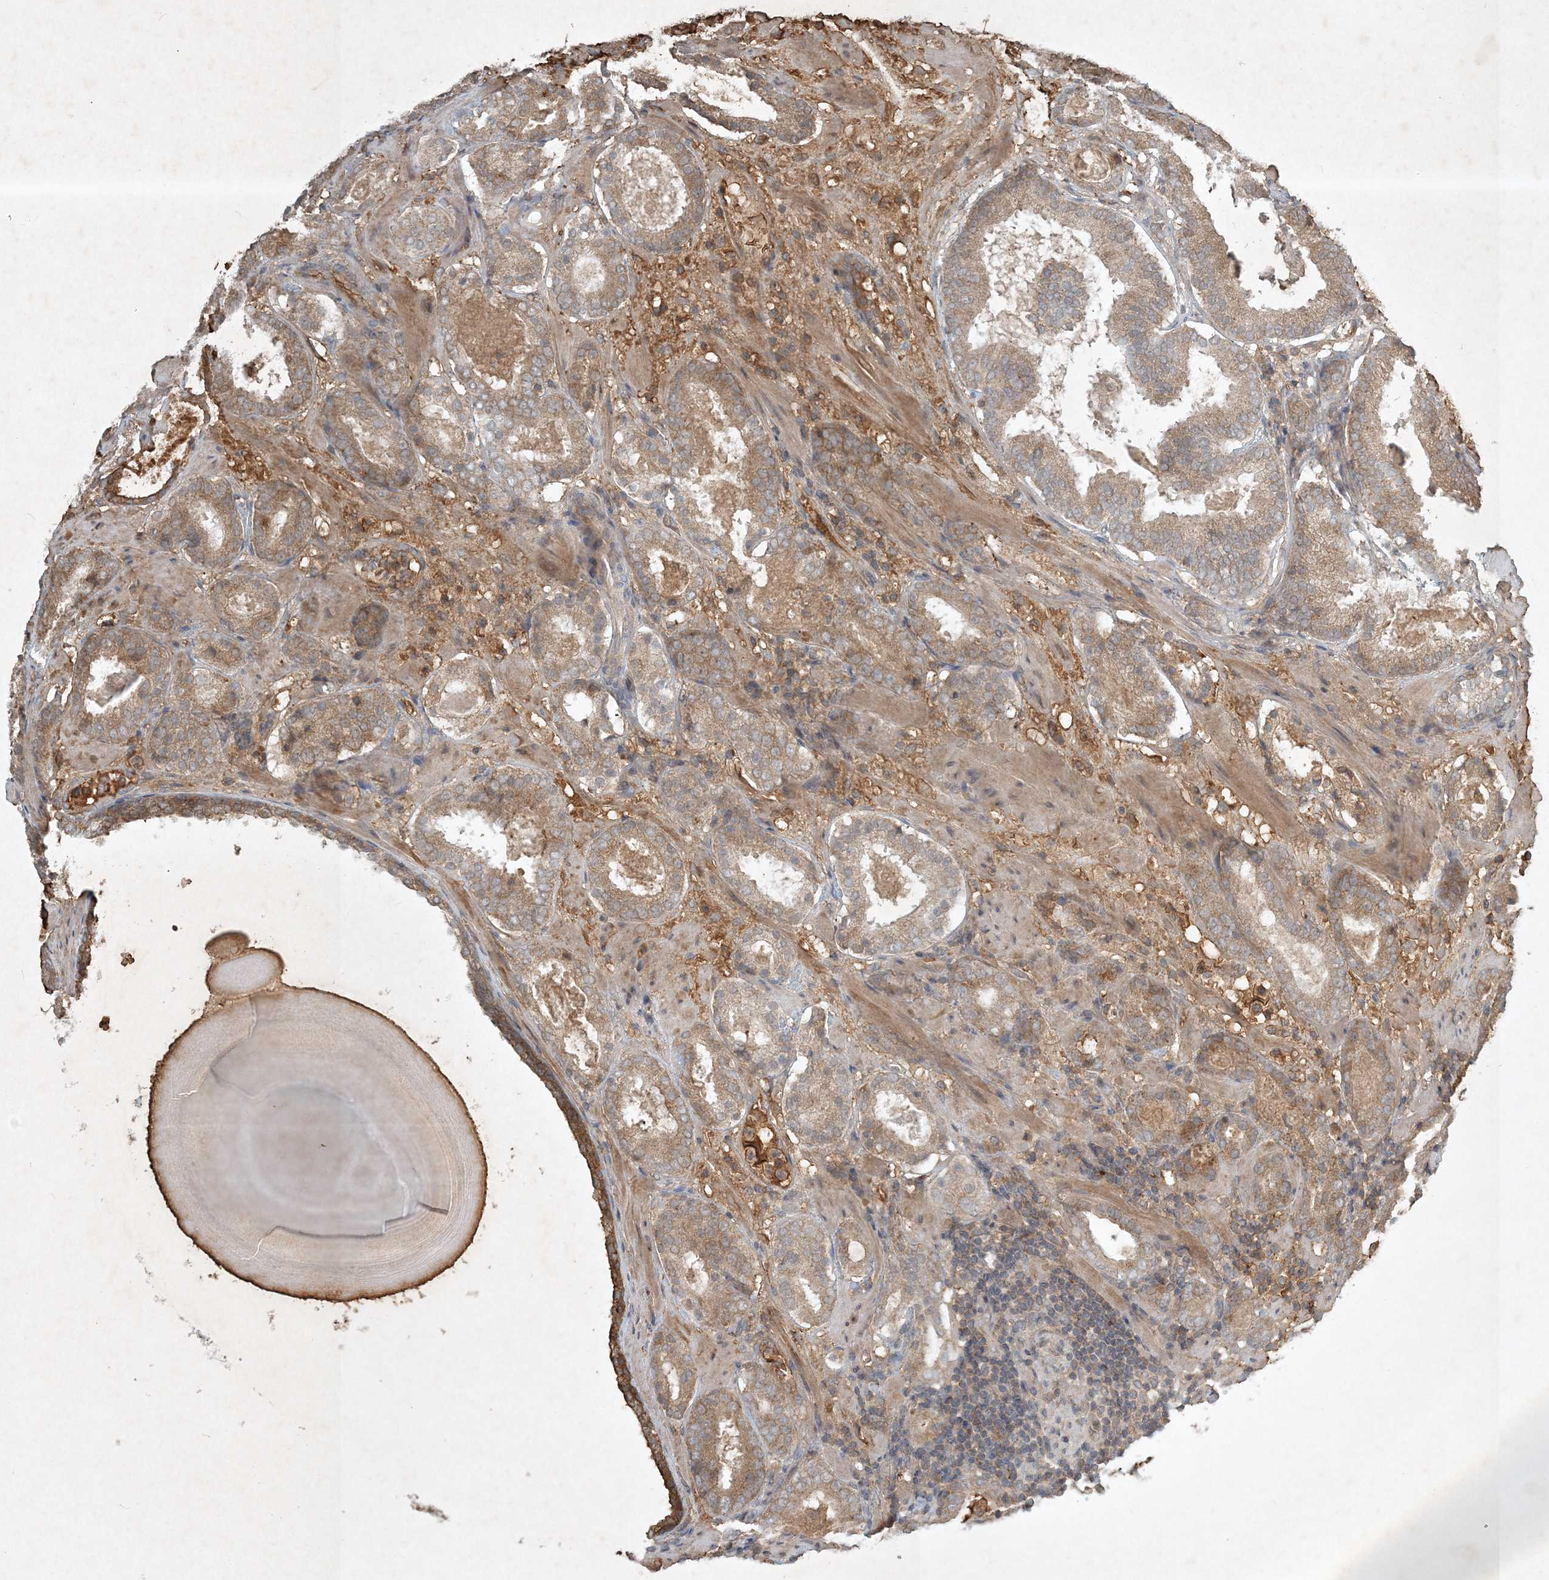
{"staining": {"intensity": "moderate", "quantity": ">75%", "location": "cytoplasmic/membranous"}, "tissue": "prostate cancer", "cell_type": "Tumor cells", "image_type": "cancer", "snomed": [{"axis": "morphology", "description": "Adenocarcinoma, Low grade"}, {"axis": "topography", "description": "Prostate"}], "caption": "Immunohistochemical staining of prostate cancer reveals medium levels of moderate cytoplasmic/membranous protein positivity in about >75% of tumor cells.", "gene": "TNFAIP6", "patient": {"sex": "male", "age": 69}}